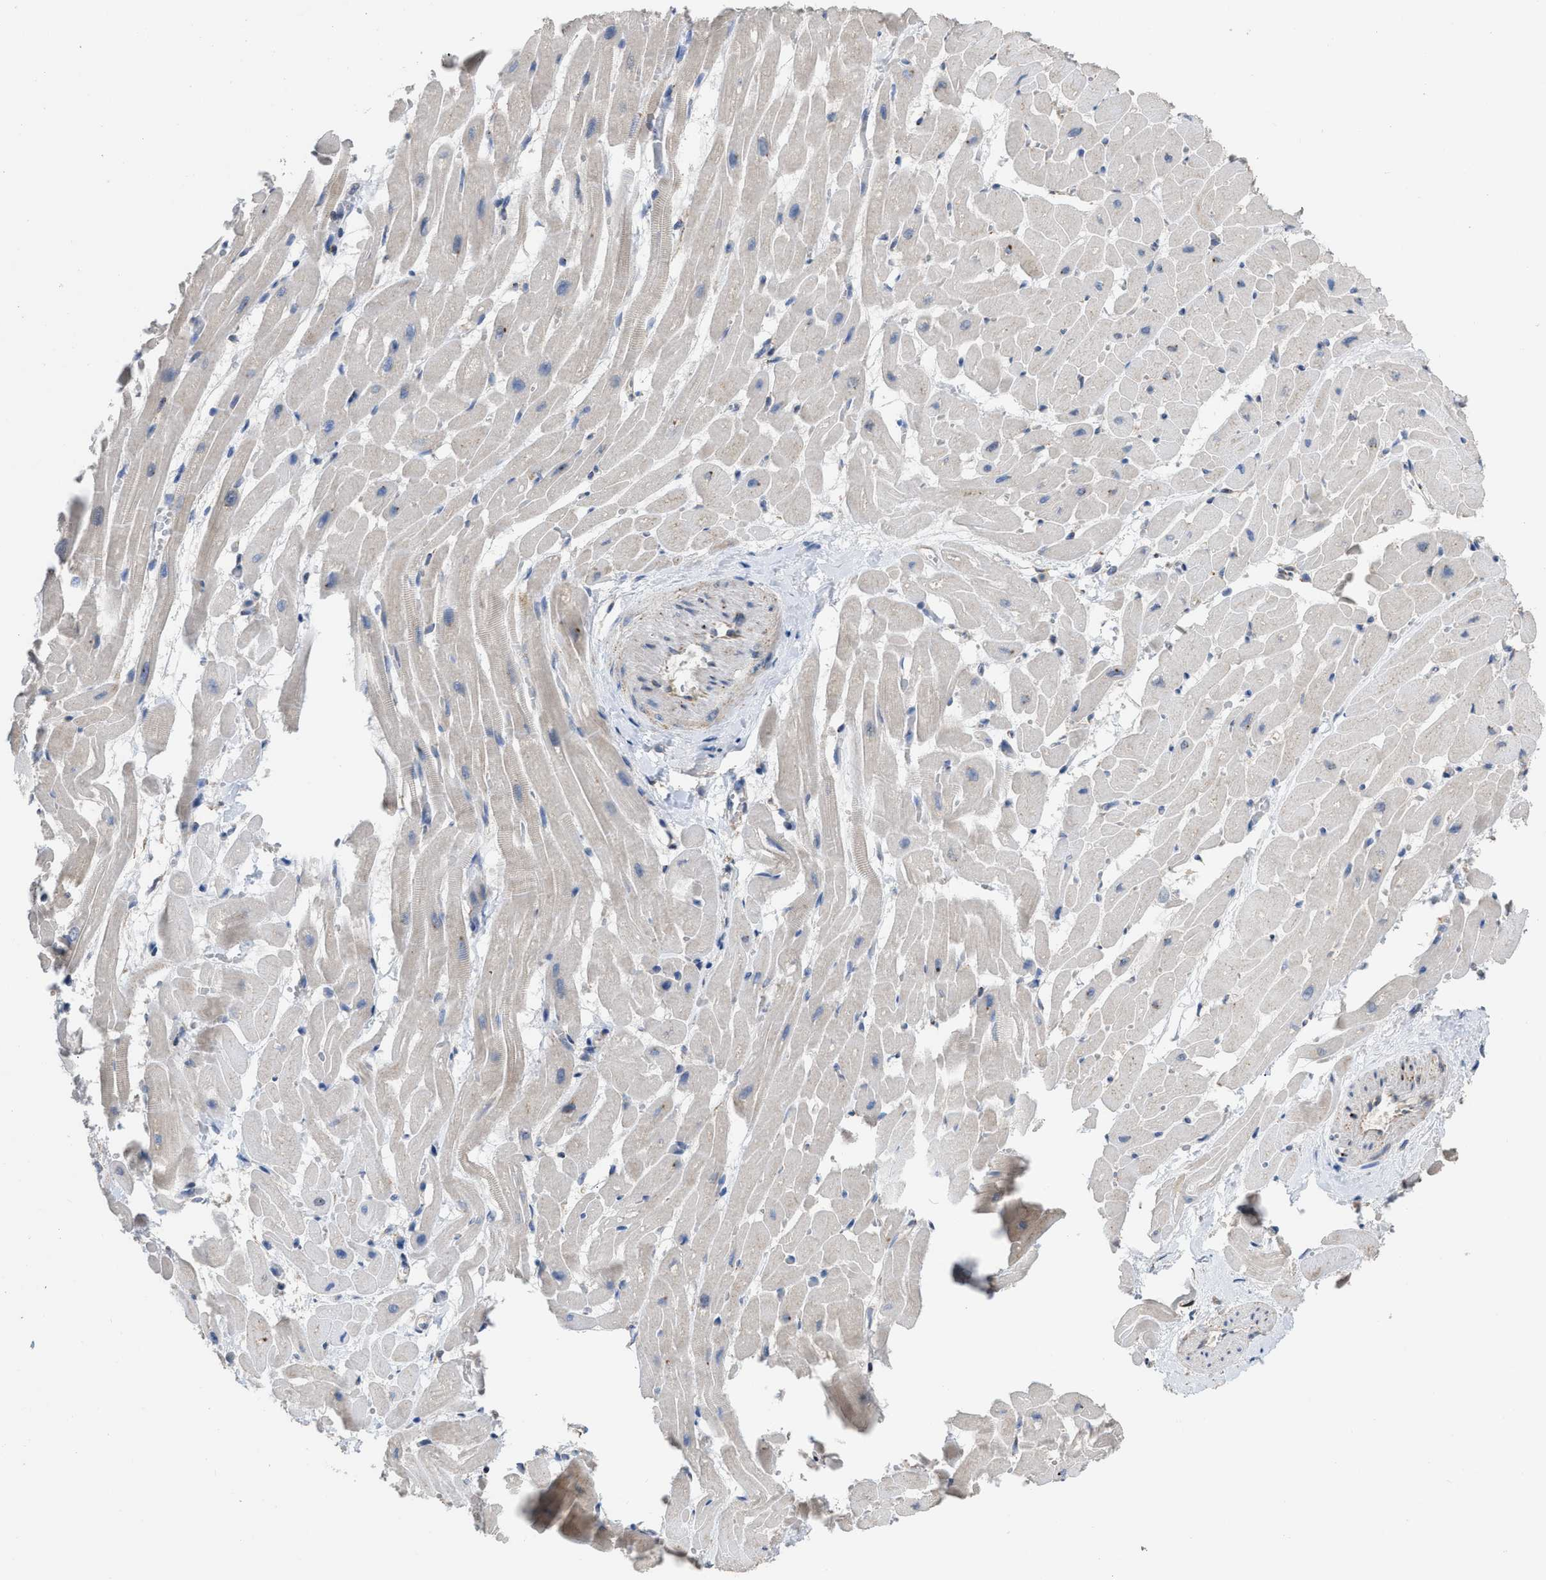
{"staining": {"intensity": "moderate", "quantity": "25%-75%", "location": "cytoplasmic/membranous"}, "tissue": "heart muscle", "cell_type": "Cardiomyocytes", "image_type": "normal", "snomed": [{"axis": "morphology", "description": "Normal tissue, NOS"}, {"axis": "topography", "description": "Heart"}], "caption": "Immunohistochemistry of unremarkable human heart muscle exhibits medium levels of moderate cytoplasmic/membranous positivity in about 25%-75% of cardiomyocytes.", "gene": "AK2", "patient": {"sex": "male", "age": 45}}